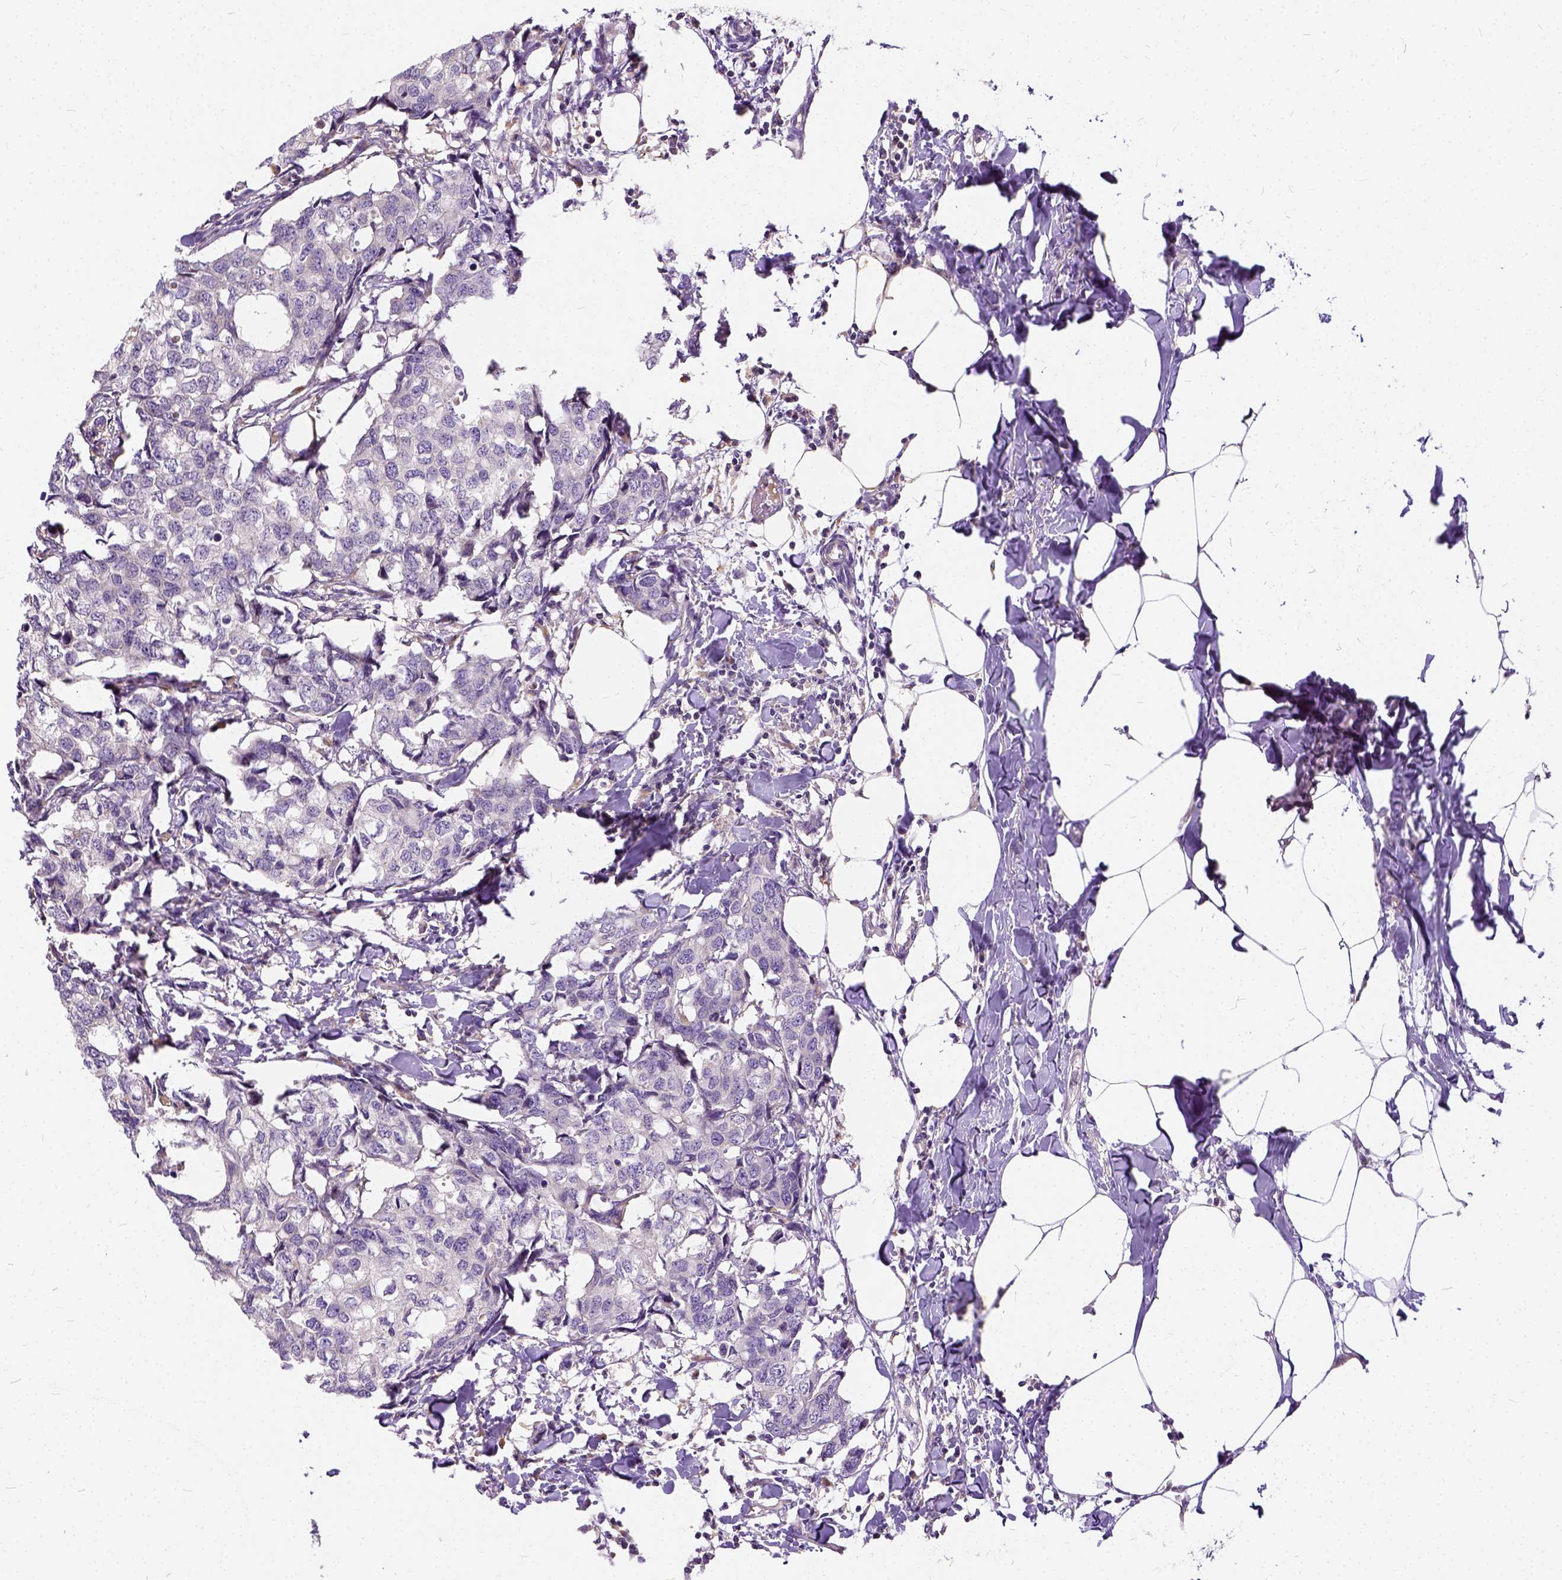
{"staining": {"intensity": "negative", "quantity": "none", "location": "none"}, "tissue": "breast cancer", "cell_type": "Tumor cells", "image_type": "cancer", "snomed": [{"axis": "morphology", "description": "Duct carcinoma"}, {"axis": "topography", "description": "Breast"}], "caption": "Immunohistochemical staining of breast cancer exhibits no significant staining in tumor cells. (Brightfield microscopy of DAB (3,3'-diaminobenzidine) immunohistochemistry at high magnification).", "gene": "CADM4", "patient": {"sex": "female", "age": 27}}